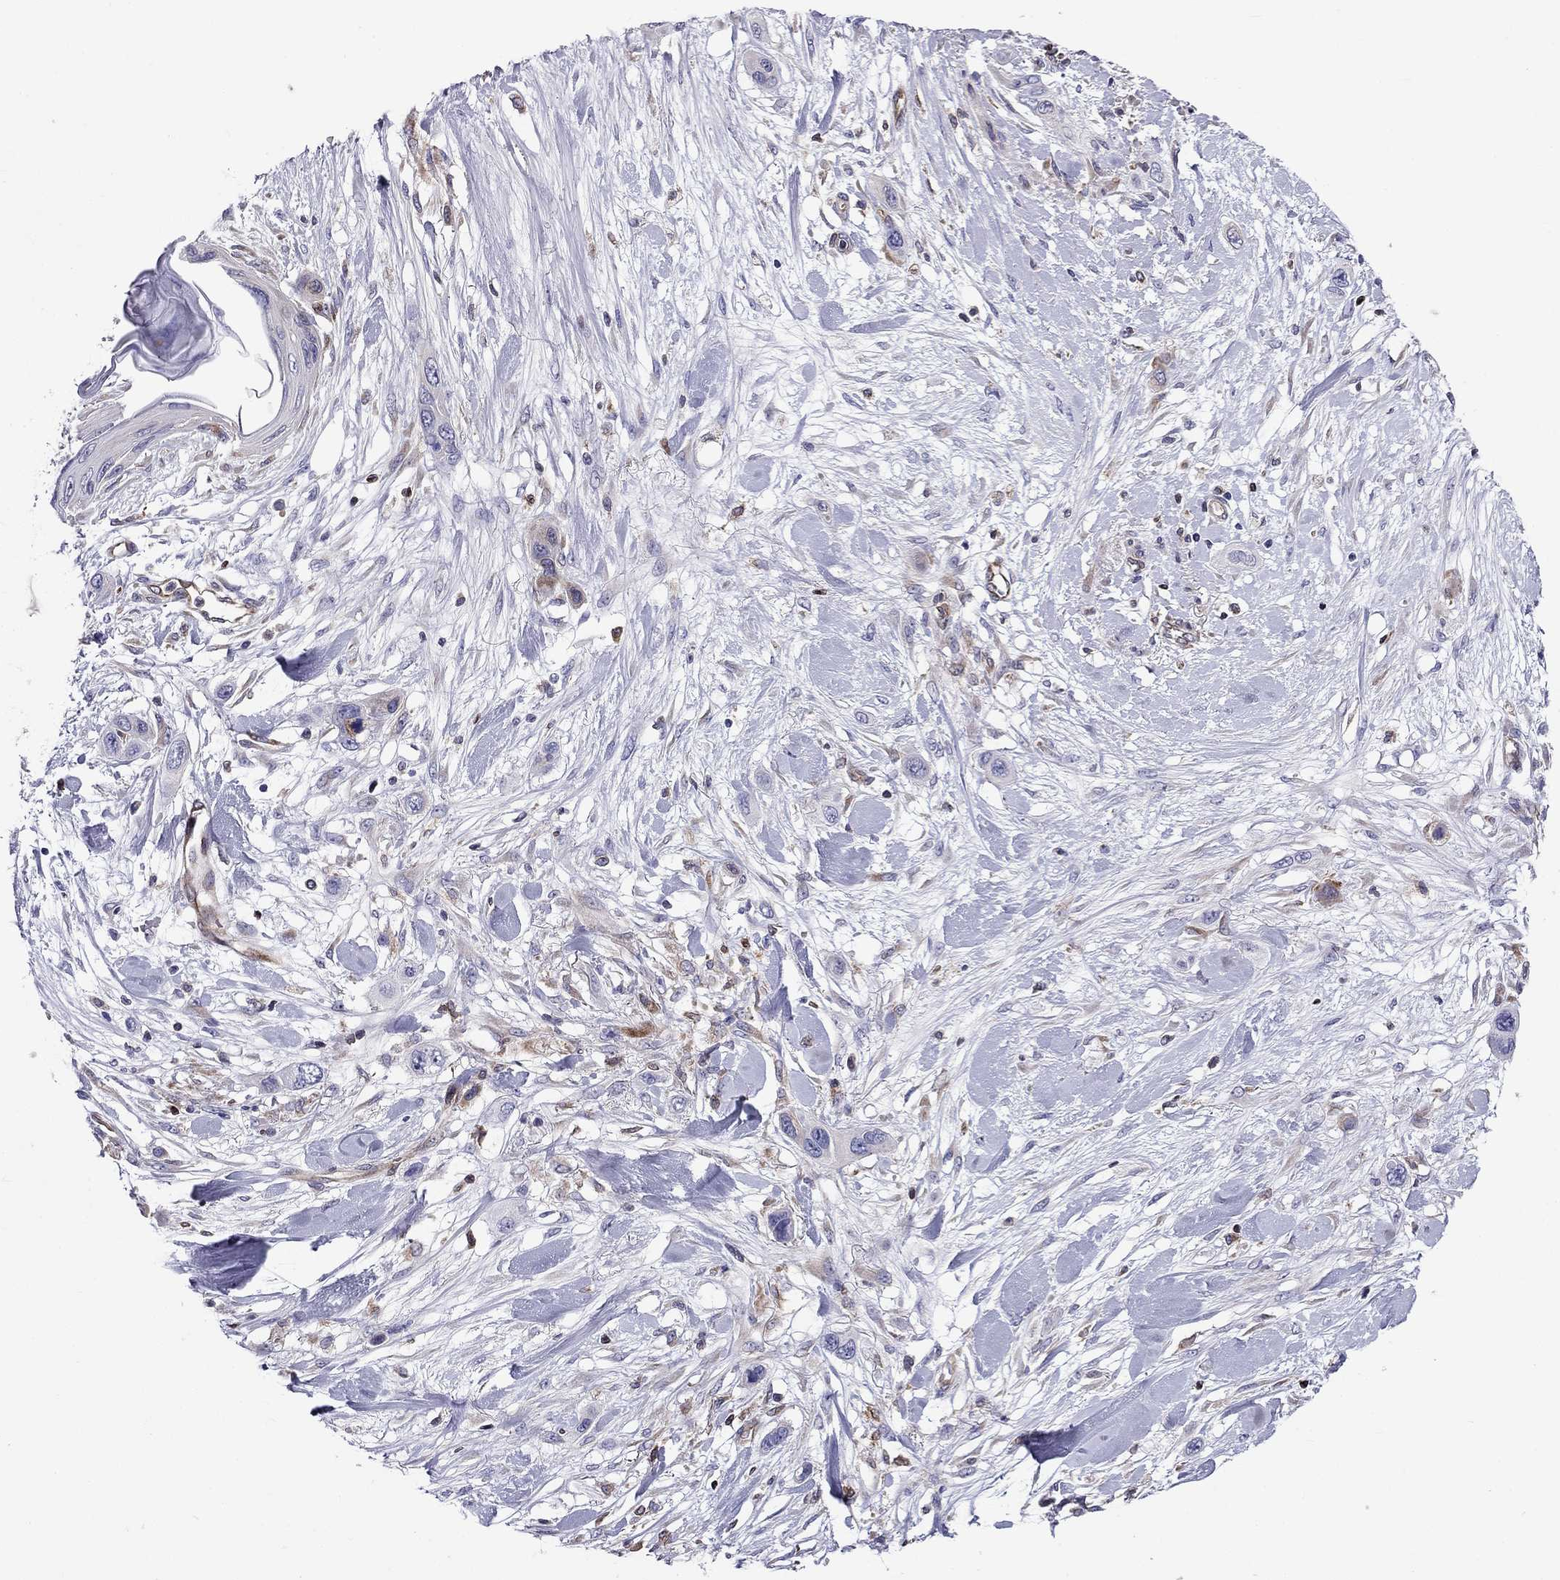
{"staining": {"intensity": "negative", "quantity": "none", "location": "none"}, "tissue": "skin cancer", "cell_type": "Tumor cells", "image_type": "cancer", "snomed": [{"axis": "morphology", "description": "Squamous cell carcinoma, NOS"}, {"axis": "topography", "description": "Skin"}], "caption": "Histopathology image shows no significant protein staining in tumor cells of skin cancer.", "gene": "GNAL", "patient": {"sex": "male", "age": 79}}